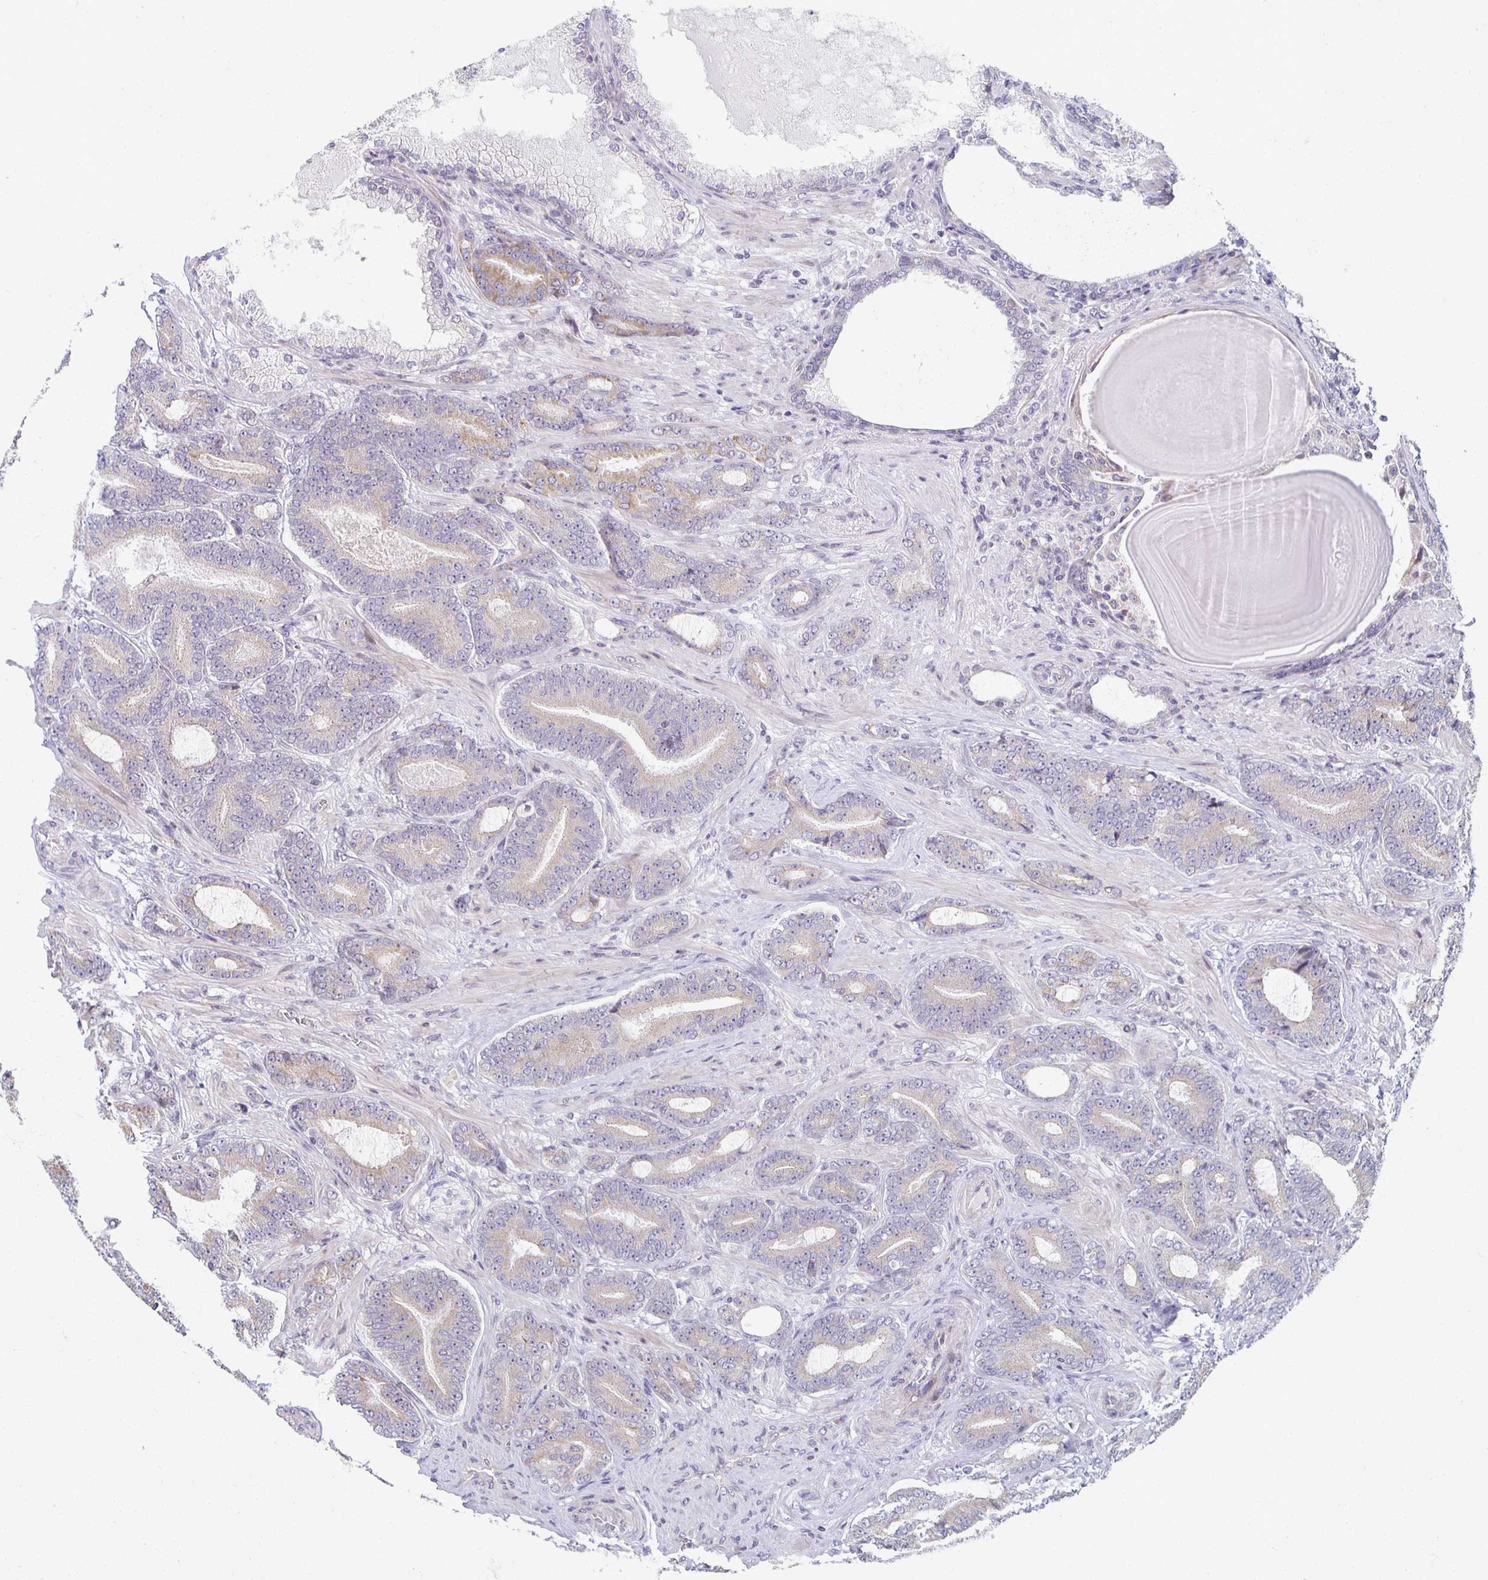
{"staining": {"intensity": "weak", "quantity": "<25%", "location": "cytoplasmic/membranous"}, "tissue": "prostate cancer", "cell_type": "Tumor cells", "image_type": "cancer", "snomed": [{"axis": "morphology", "description": "Adenocarcinoma, High grade"}, {"axis": "topography", "description": "Prostate"}], "caption": "This is an IHC micrograph of prostate adenocarcinoma (high-grade). There is no staining in tumor cells.", "gene": "HCFC1R1", "patient": {"sex": "male", "age": 62}}